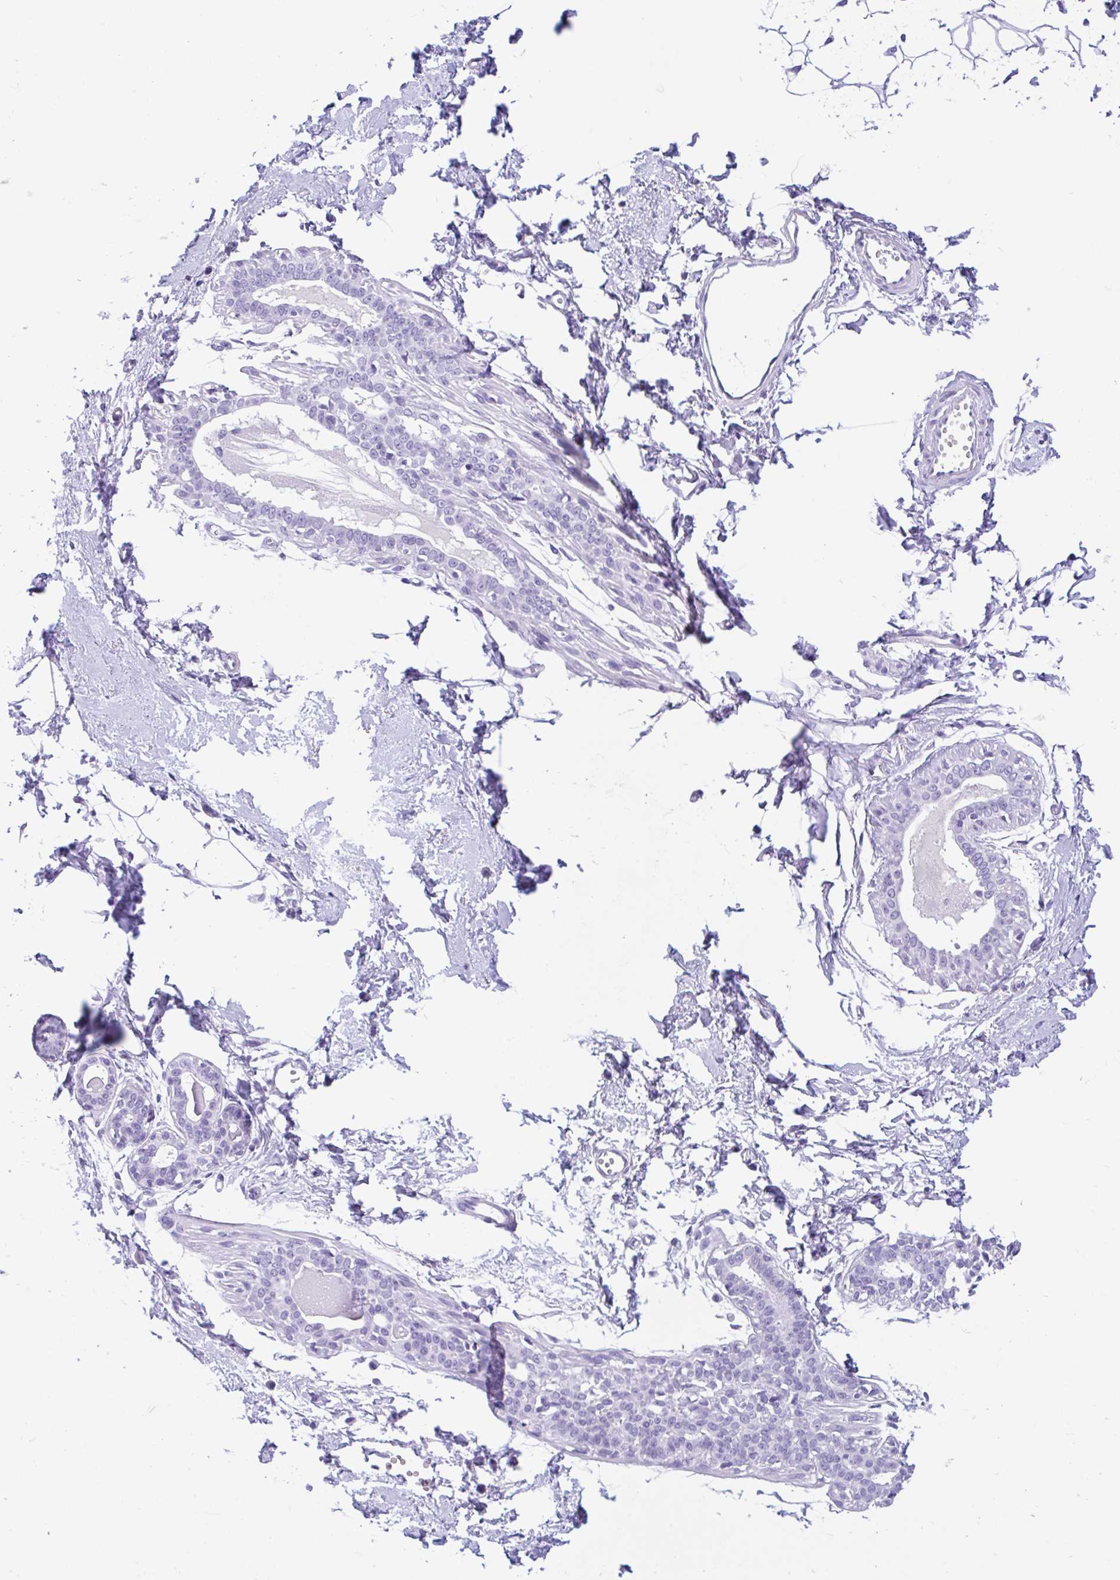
{"staining": {"intensity": "negative", "quantity": "none", "location": "none"}, "tissue": "breast", "cell_type": "Adipocytes", "image_type": "normal", "snomed": [{"axis": "morphology", "description": "Normal tissue, NOS"}, {"axis": "topography", "description": "Breast"}], "caption": "Immunohistochemistry (IHC) histopathology image of normal breast stained for a protein (brown), which reveals no positivity in adipocytes.", "gene": "ZNF319", "patient": {"sex": "female", "age": 45}}